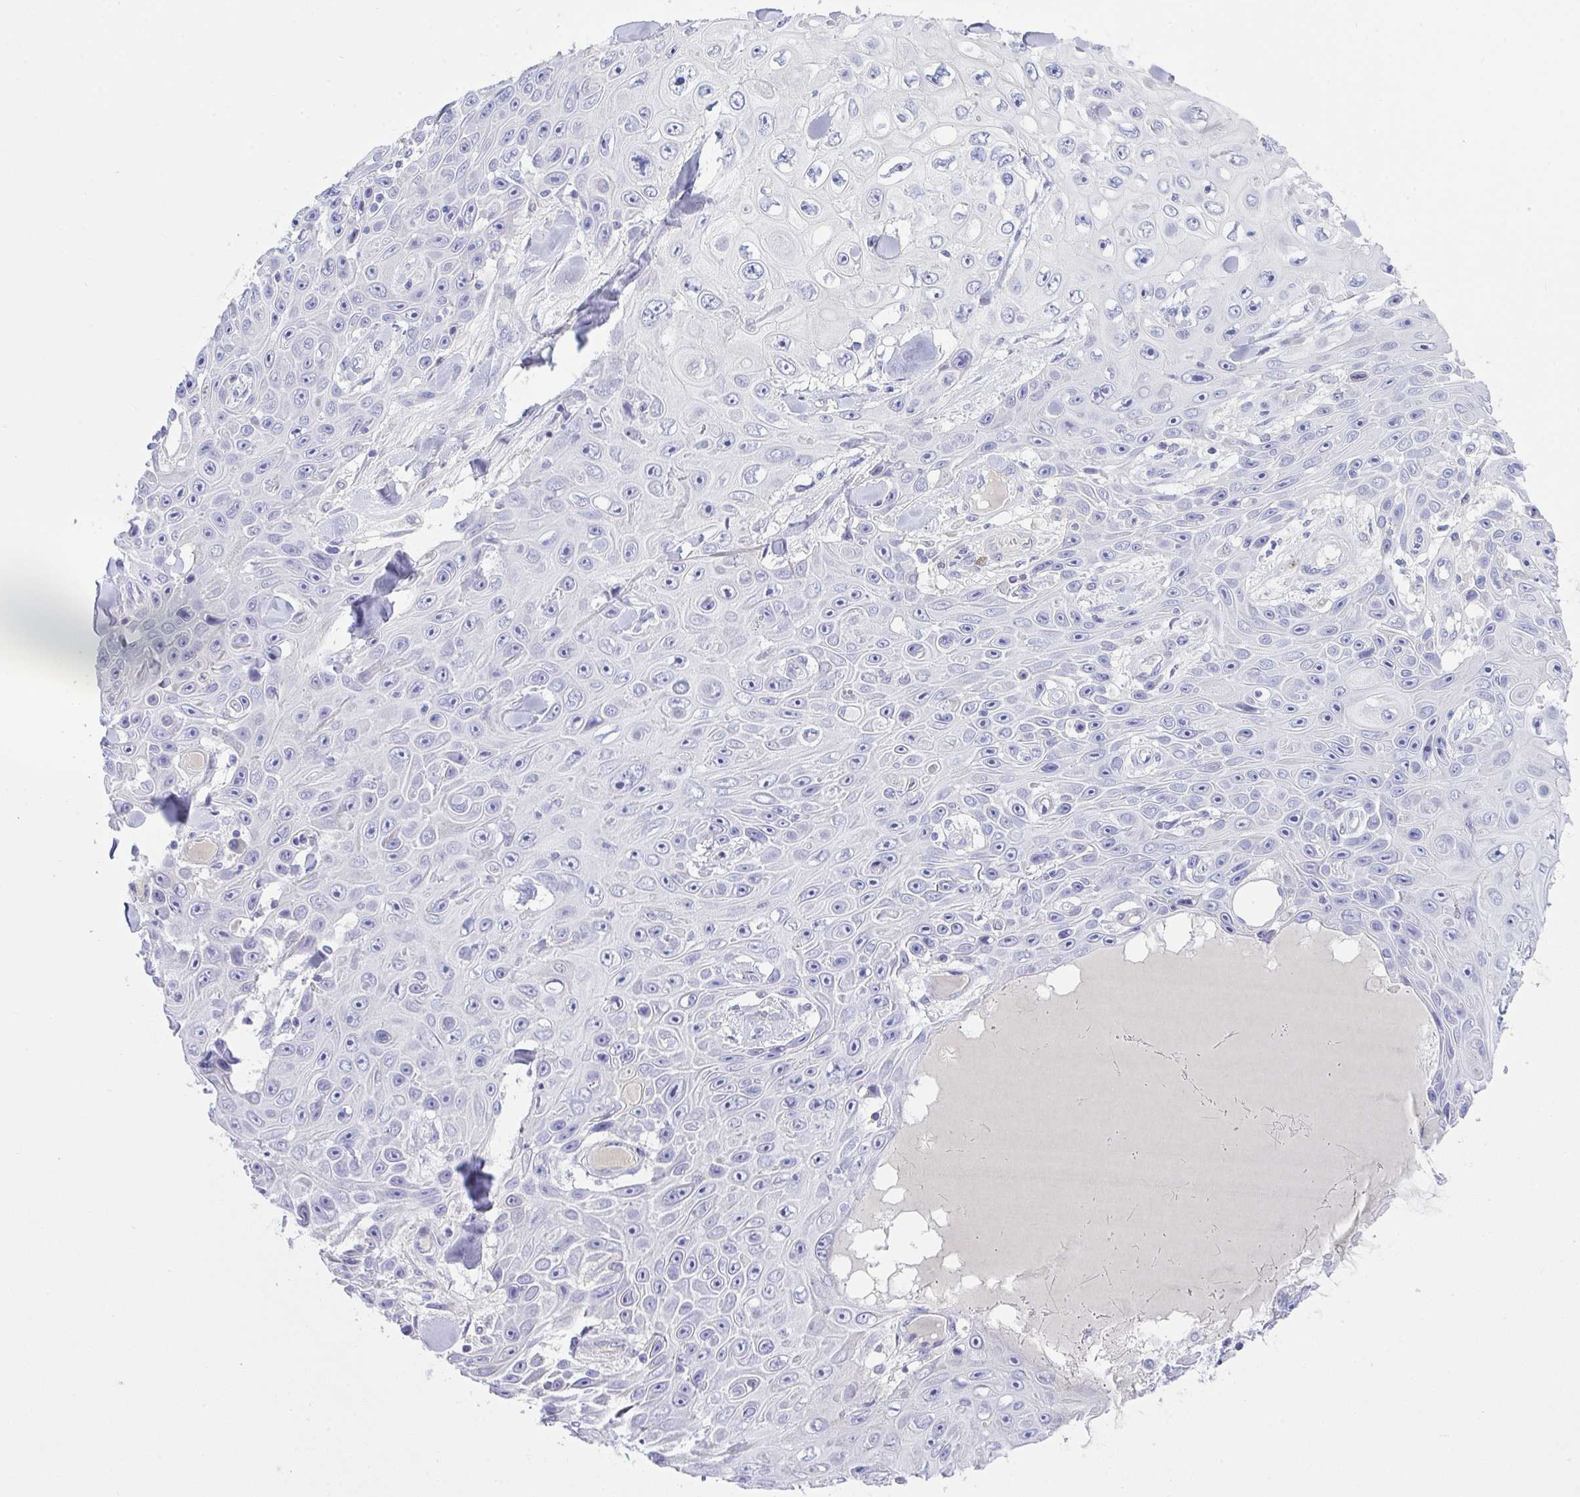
{"staining": {"intensity": "negative", "quantity": "none", "location": "none"}, "tissue": "skin cancer", "cell_type": "Tumor cells", "image_type": "cancer", "snomed": [{"axis": "morphology", "description": "Squamous cell carcinoma, NOS"}, {"axis": "topography", "description": "Skin"}], "caption": "Tumor cells show no significant expression in skin cancer (squamous cell carcinoma). (Stains: DAB IHC with hematoxylin counter stain, Microscopy: brightfield microscopy at high magnification).", "gene": "GLB1L2", "patient": {"sex": "male", "age": 82}}